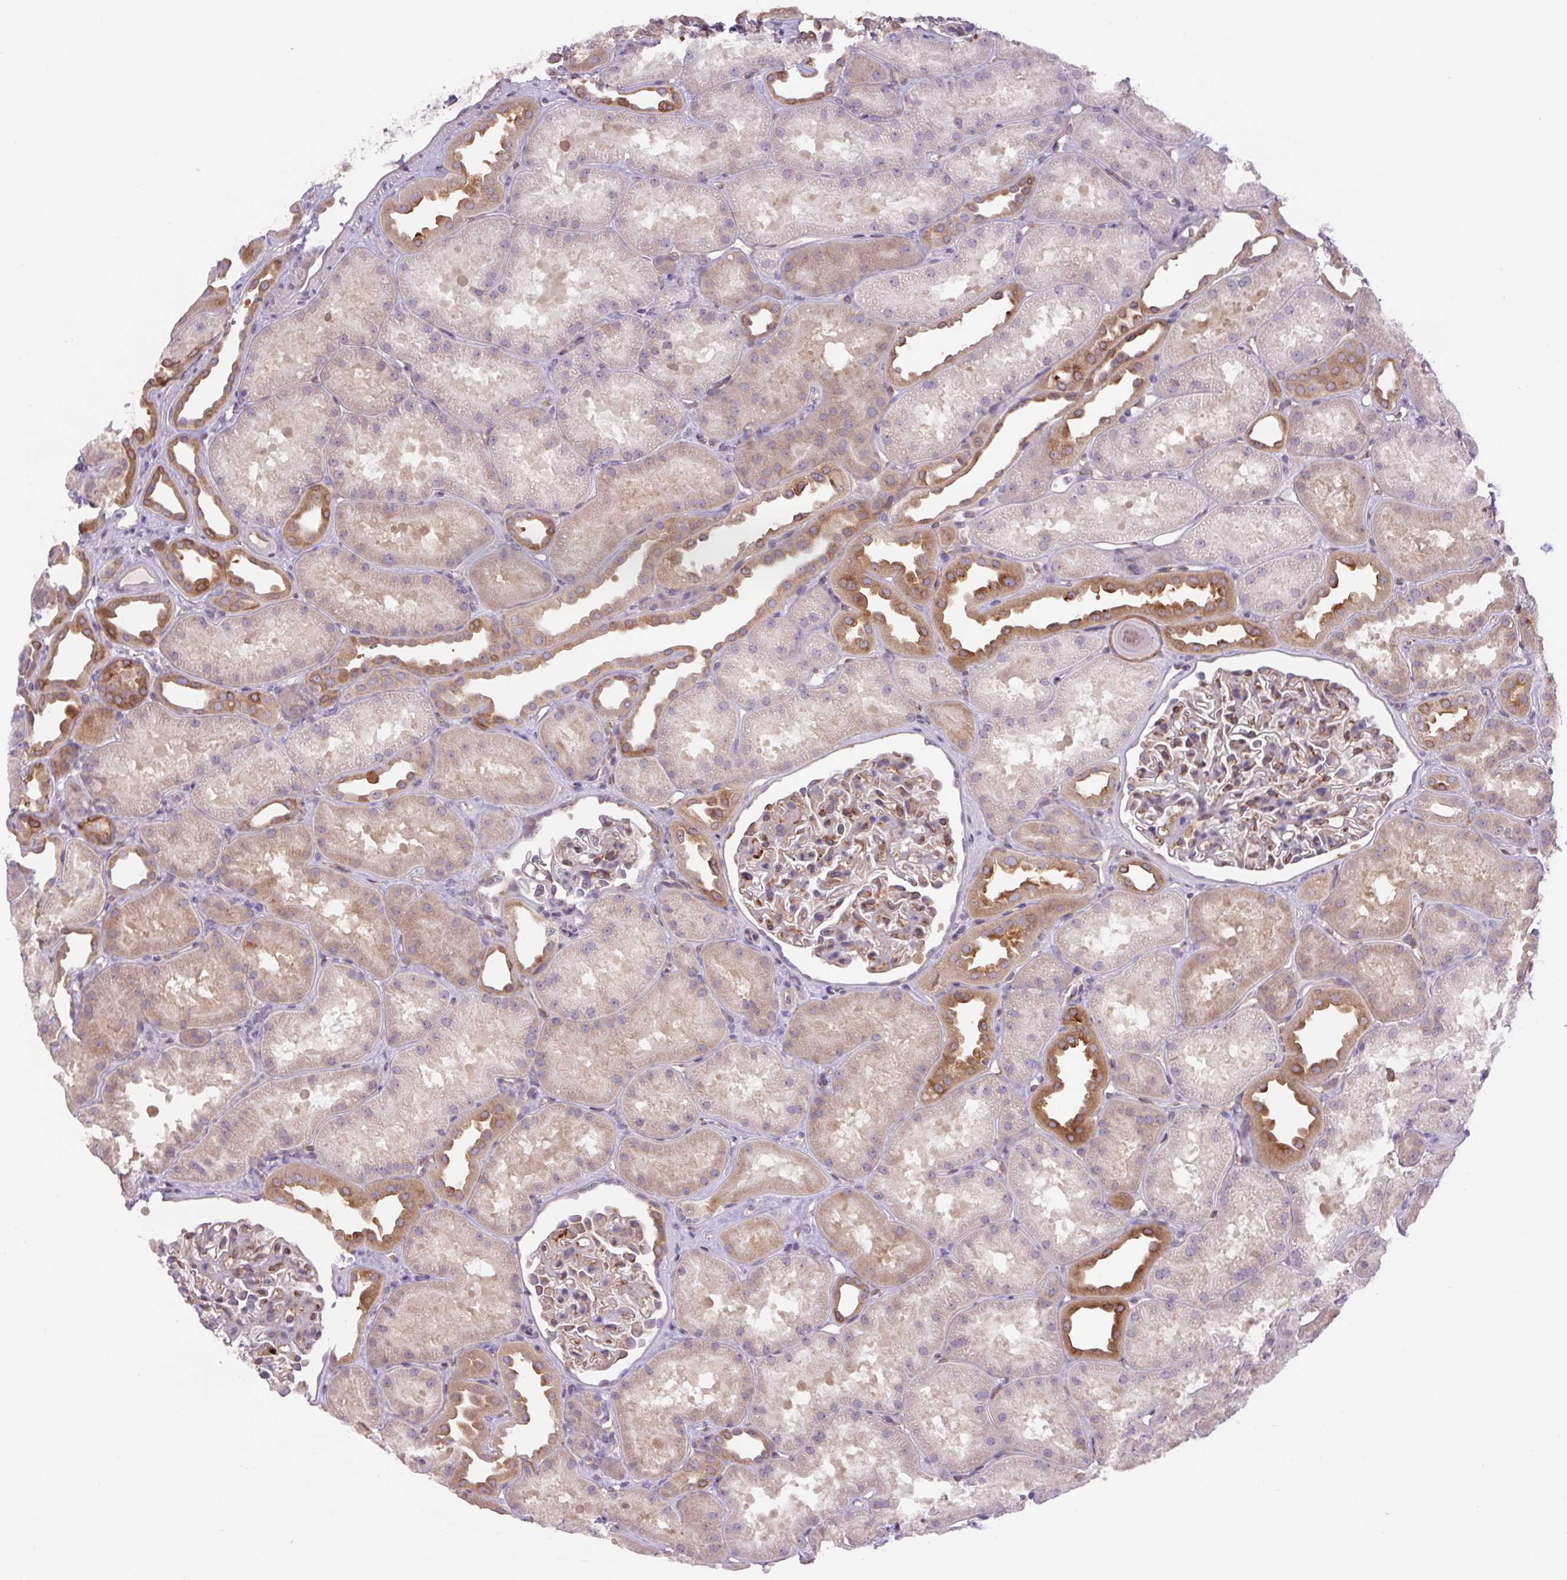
{"staining": {"intensity": "moderate", "quantity": "<25%", "location": "cytoplasmic/membranous"}, "tissue": "kidney", "cell_type": "Cells in glomeruli", "image_type": "normal", "snomed": [{"axis": "morphology", "description": "Normal tissue, NOS"}, {"axis": "topography", "description": "Kidney"}], "caption": "The micrograph shows a brown stain indicating the presence of a protein in the cytoplasmic/membranous of cells in glomeruli in kidney. The protein of interest is shown in brown color, while the nuclei are stained blue.", "gene": "MINK1", "patient": {"sex": "male", "age": 61}}